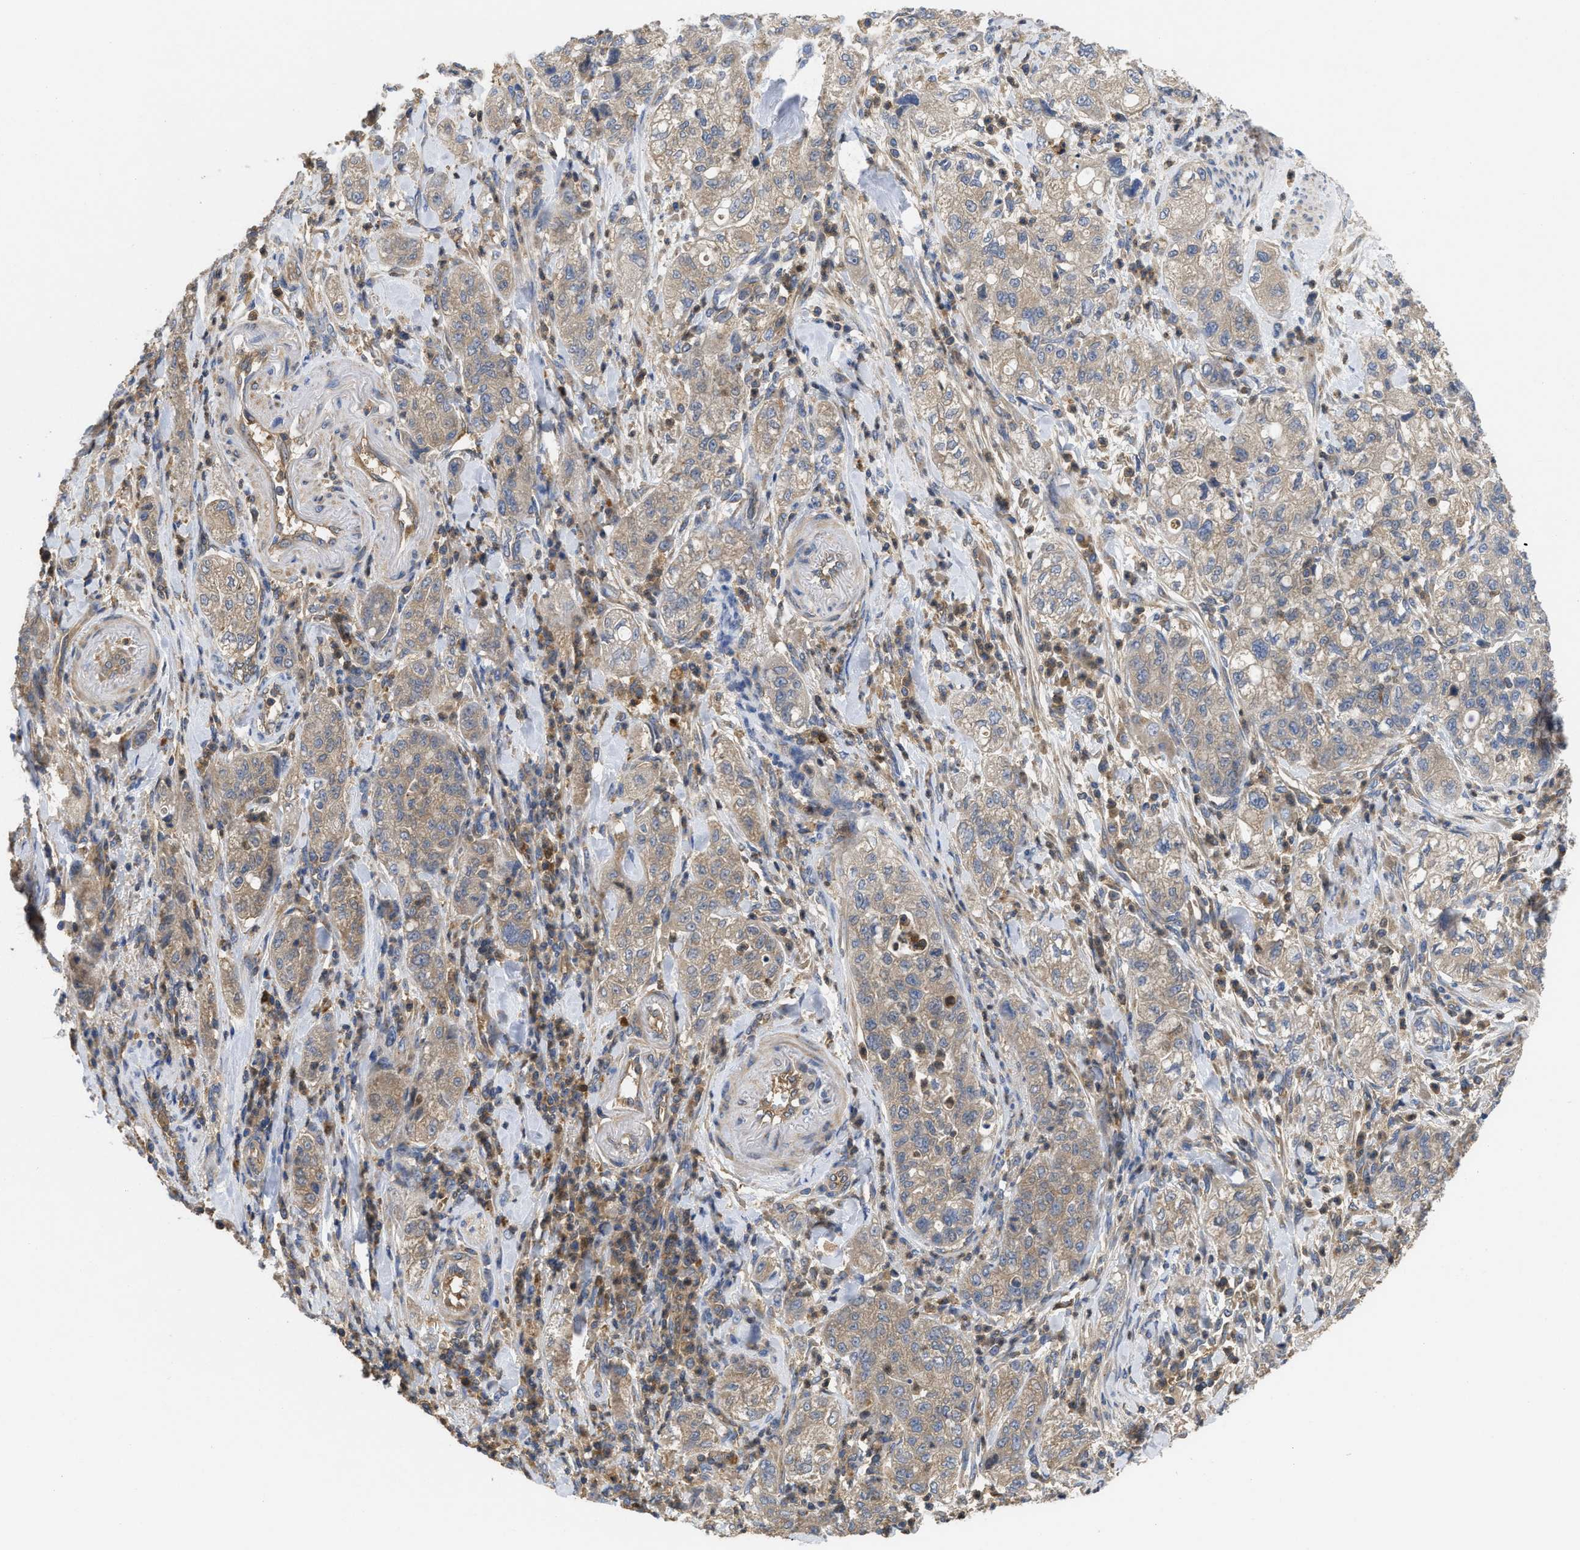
{"staining": {"intensity": "weak", "quantity": ">75%", "location": "cytoplasmic/membranous"}, "tissue": "pancreatic cancer", "cell_type": "Tumor cells", "image_type": "cancer", "snomed": [{"axis": "morphology", "description": "Adenocarcinoma, NOS"}, {"axis": "topography", "description": "Pancreas"}], "caption": "High-magnification brightfield microscopy of adenocarcinoma (pancreatic) stained with DAB (brown) and counterstained with hematoxylin (blue). tumor cells exhibit weak cytoplasmic/membranous expression is present in about>75% of cells.", "gene": "RNF216", "patient": {"sex": "female", "age": 78}}